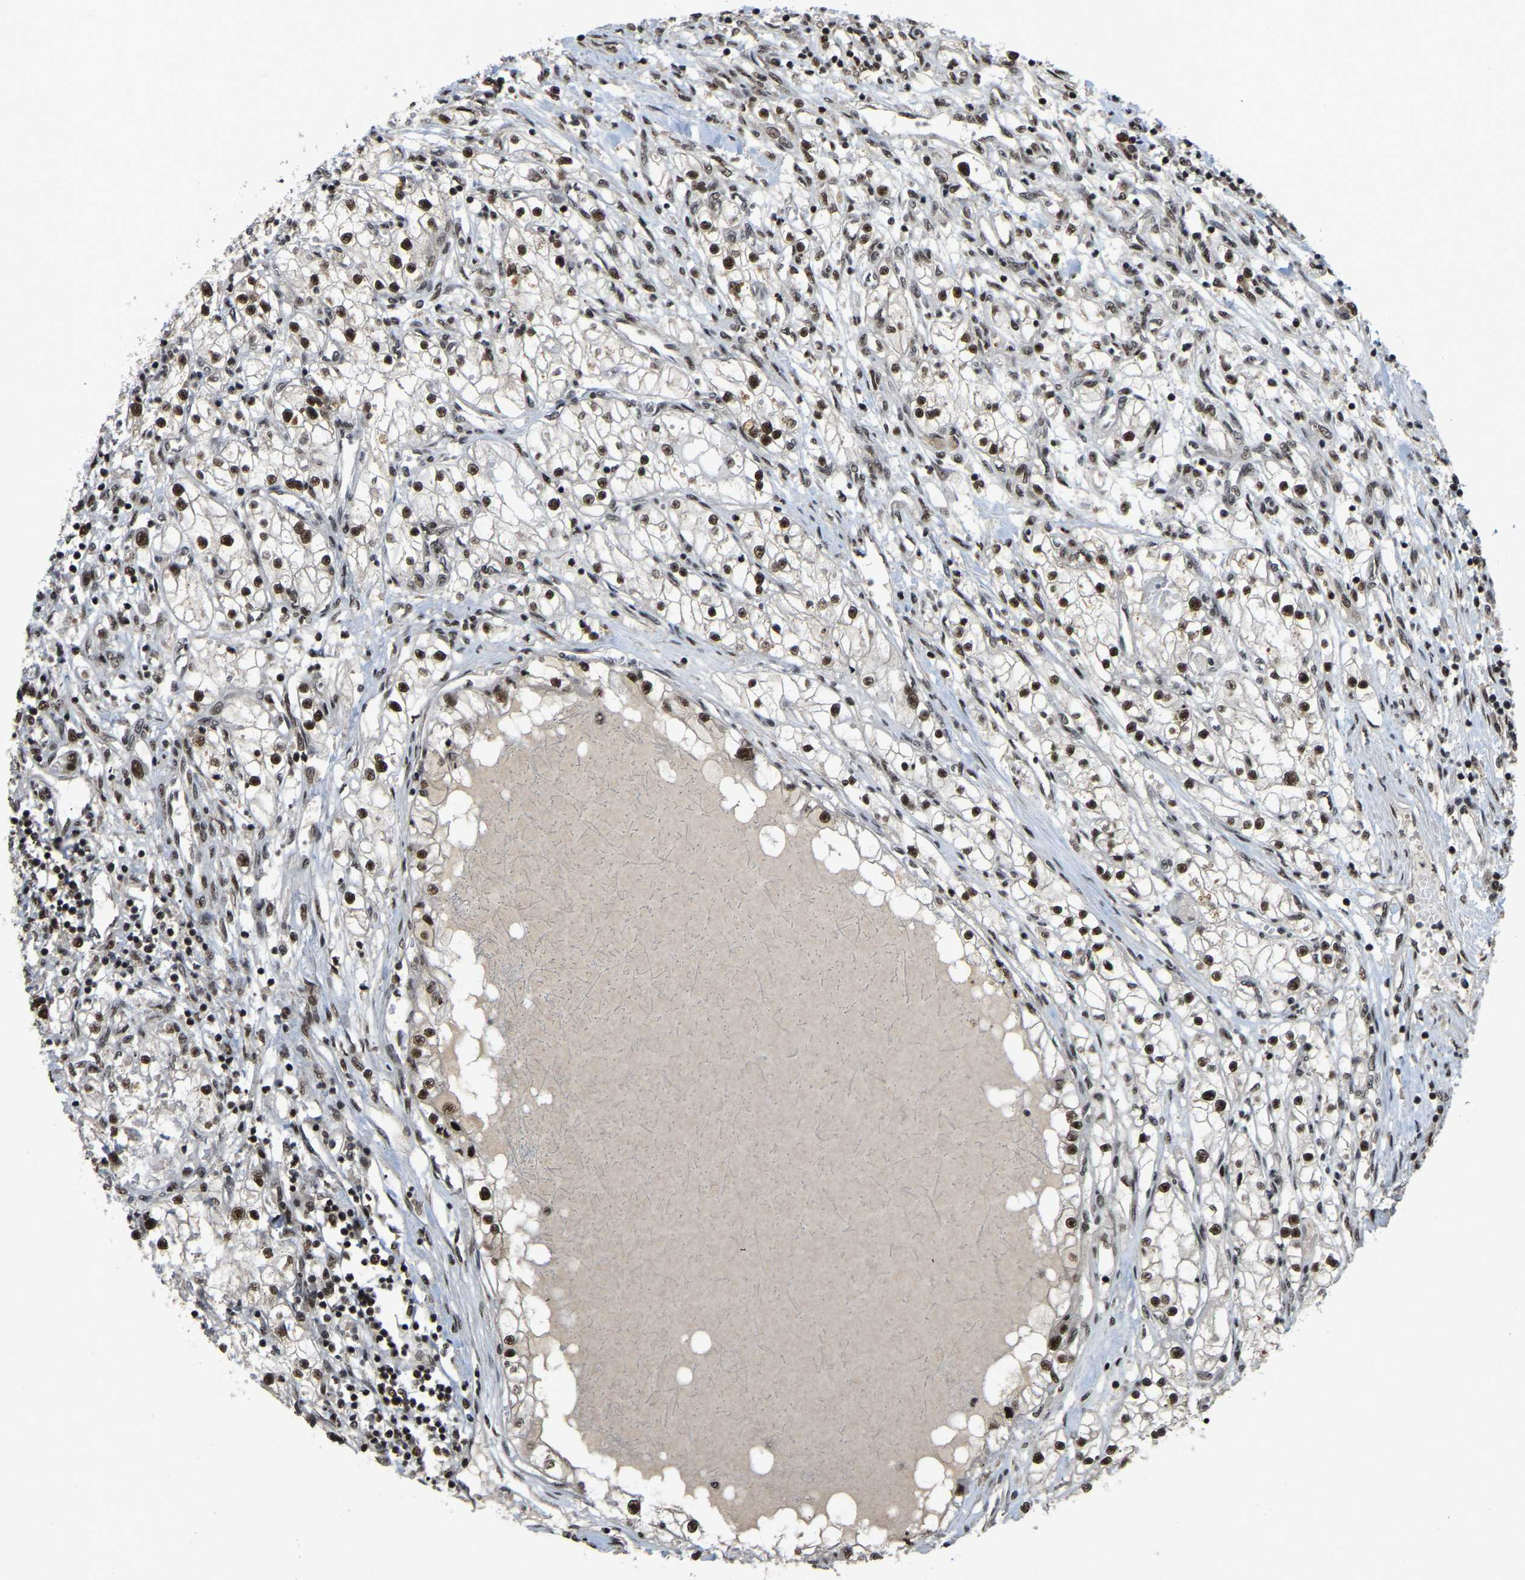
{"staining": {"intensity": "moderate", "quantity": ">75%", "location": "nuclear"}, "tissue": "renal cancer", "cell_type": "Tumor cells", "image_type": "cancer", "snomed": [{"axis": "morphology", "description": "Adenocarcinoma, NOS"}, {"axis": "topography", "description": "Kidney"}], "caption": "This micrograph exhibits immunohistochemistry staining of renal cancer, with medium moderate nuclear expression in approximately >75% of tumor cells.", "gene": "TBL1XR1", "patient": {"sex": "male", "age": 68}}